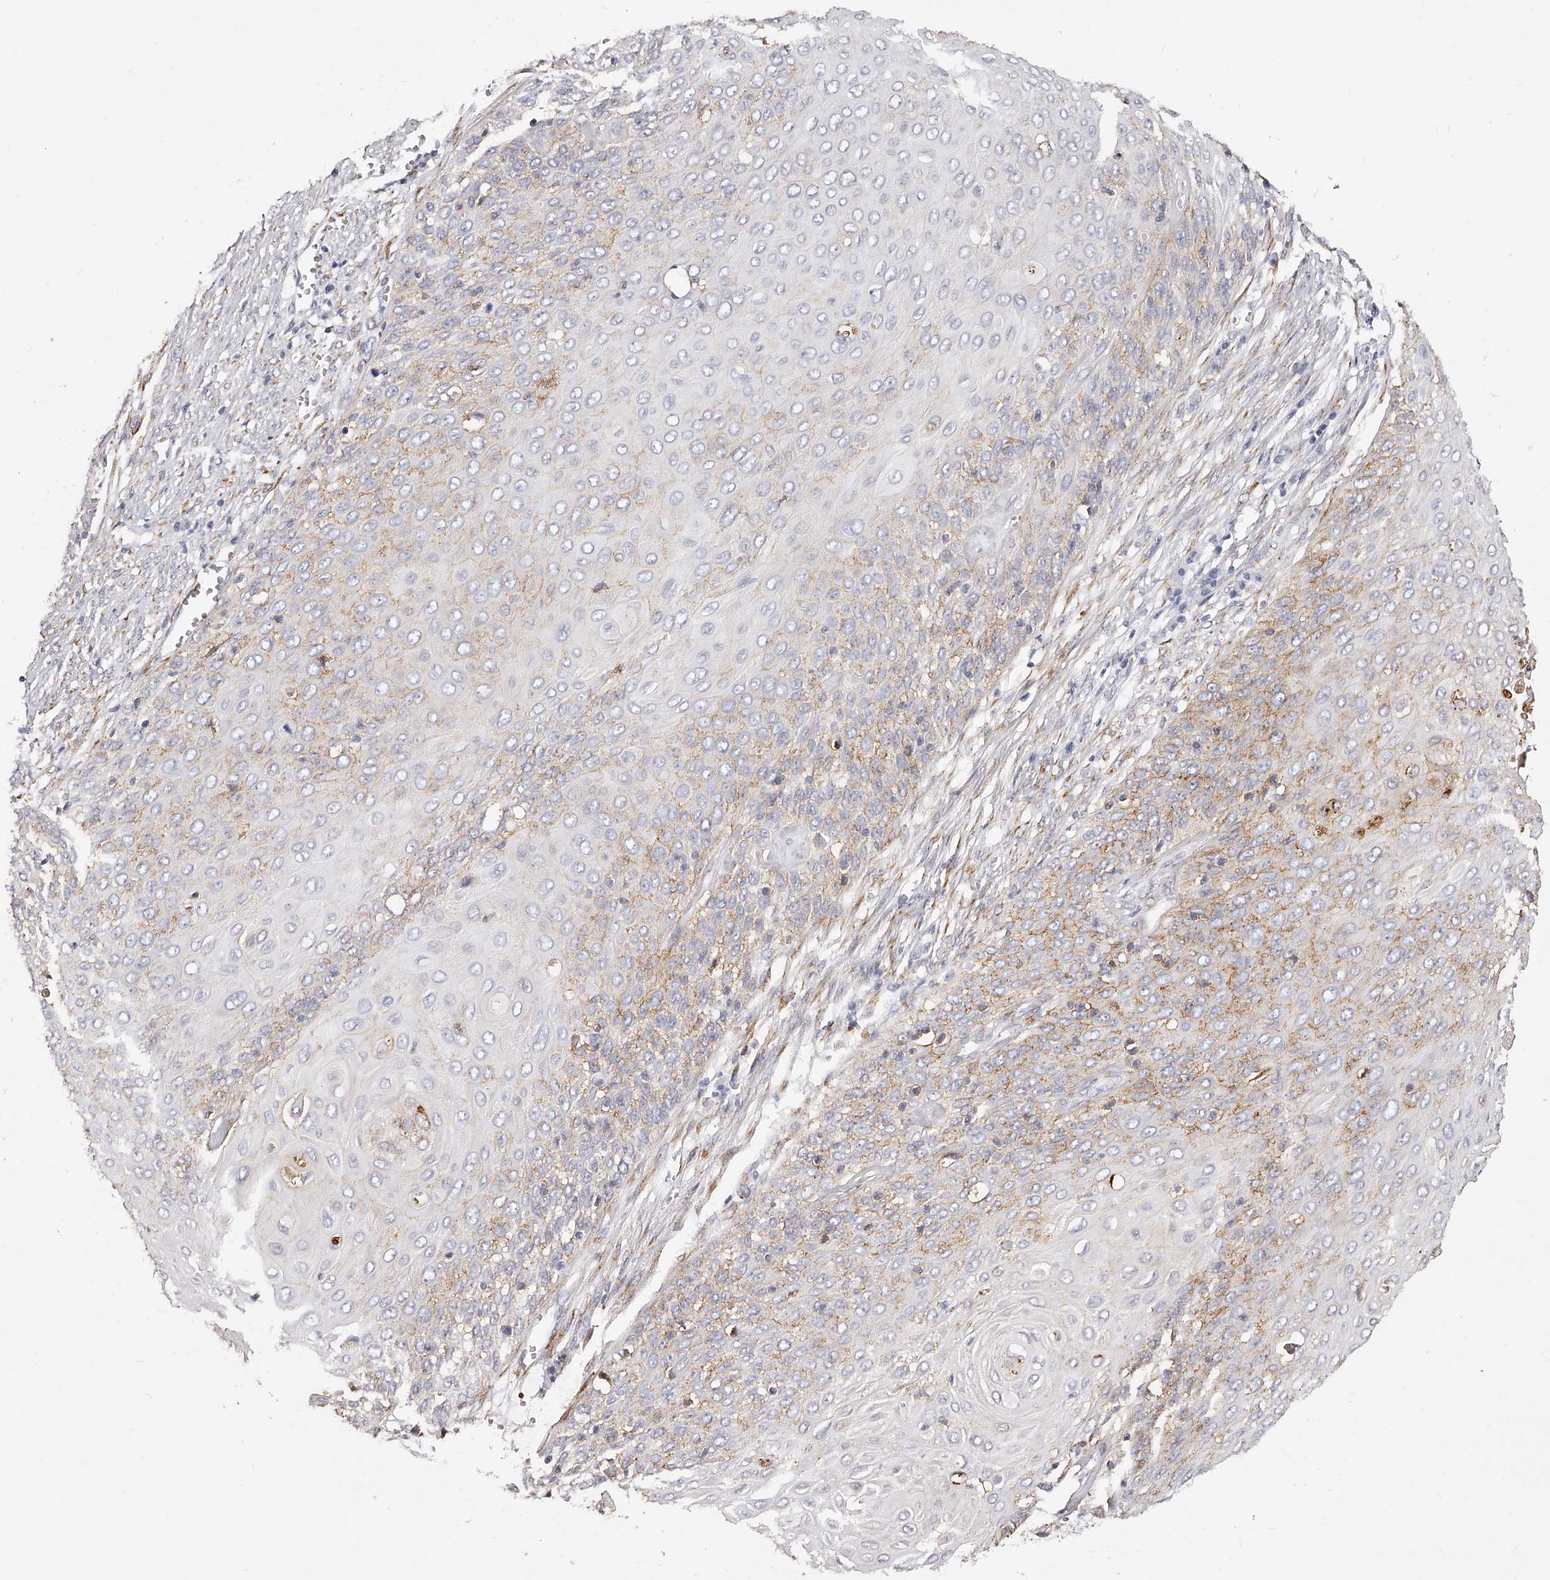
{"staining": {"intensity": "weak", "quantity": "25%-75%", "location": "cytoplasmic/membranous"}, "tissue": "cervical cancer", "cell_type": "Tumor cells", "image_type": "cancer", "snomed": [{"axis": "morphology", "description": "Squamous cell carcinoma, NOS"}, {"axis": "topography", "description": "Cervix"}], "caption": "Approximately 25%-75% of tumor cells in cervical cancer exhibit weak cytoplasmic/membranous protein staining as visualized by brown immunohistochemical staining.", "gene": "CD82", "patient": {"sex": "female", "age": 39}}